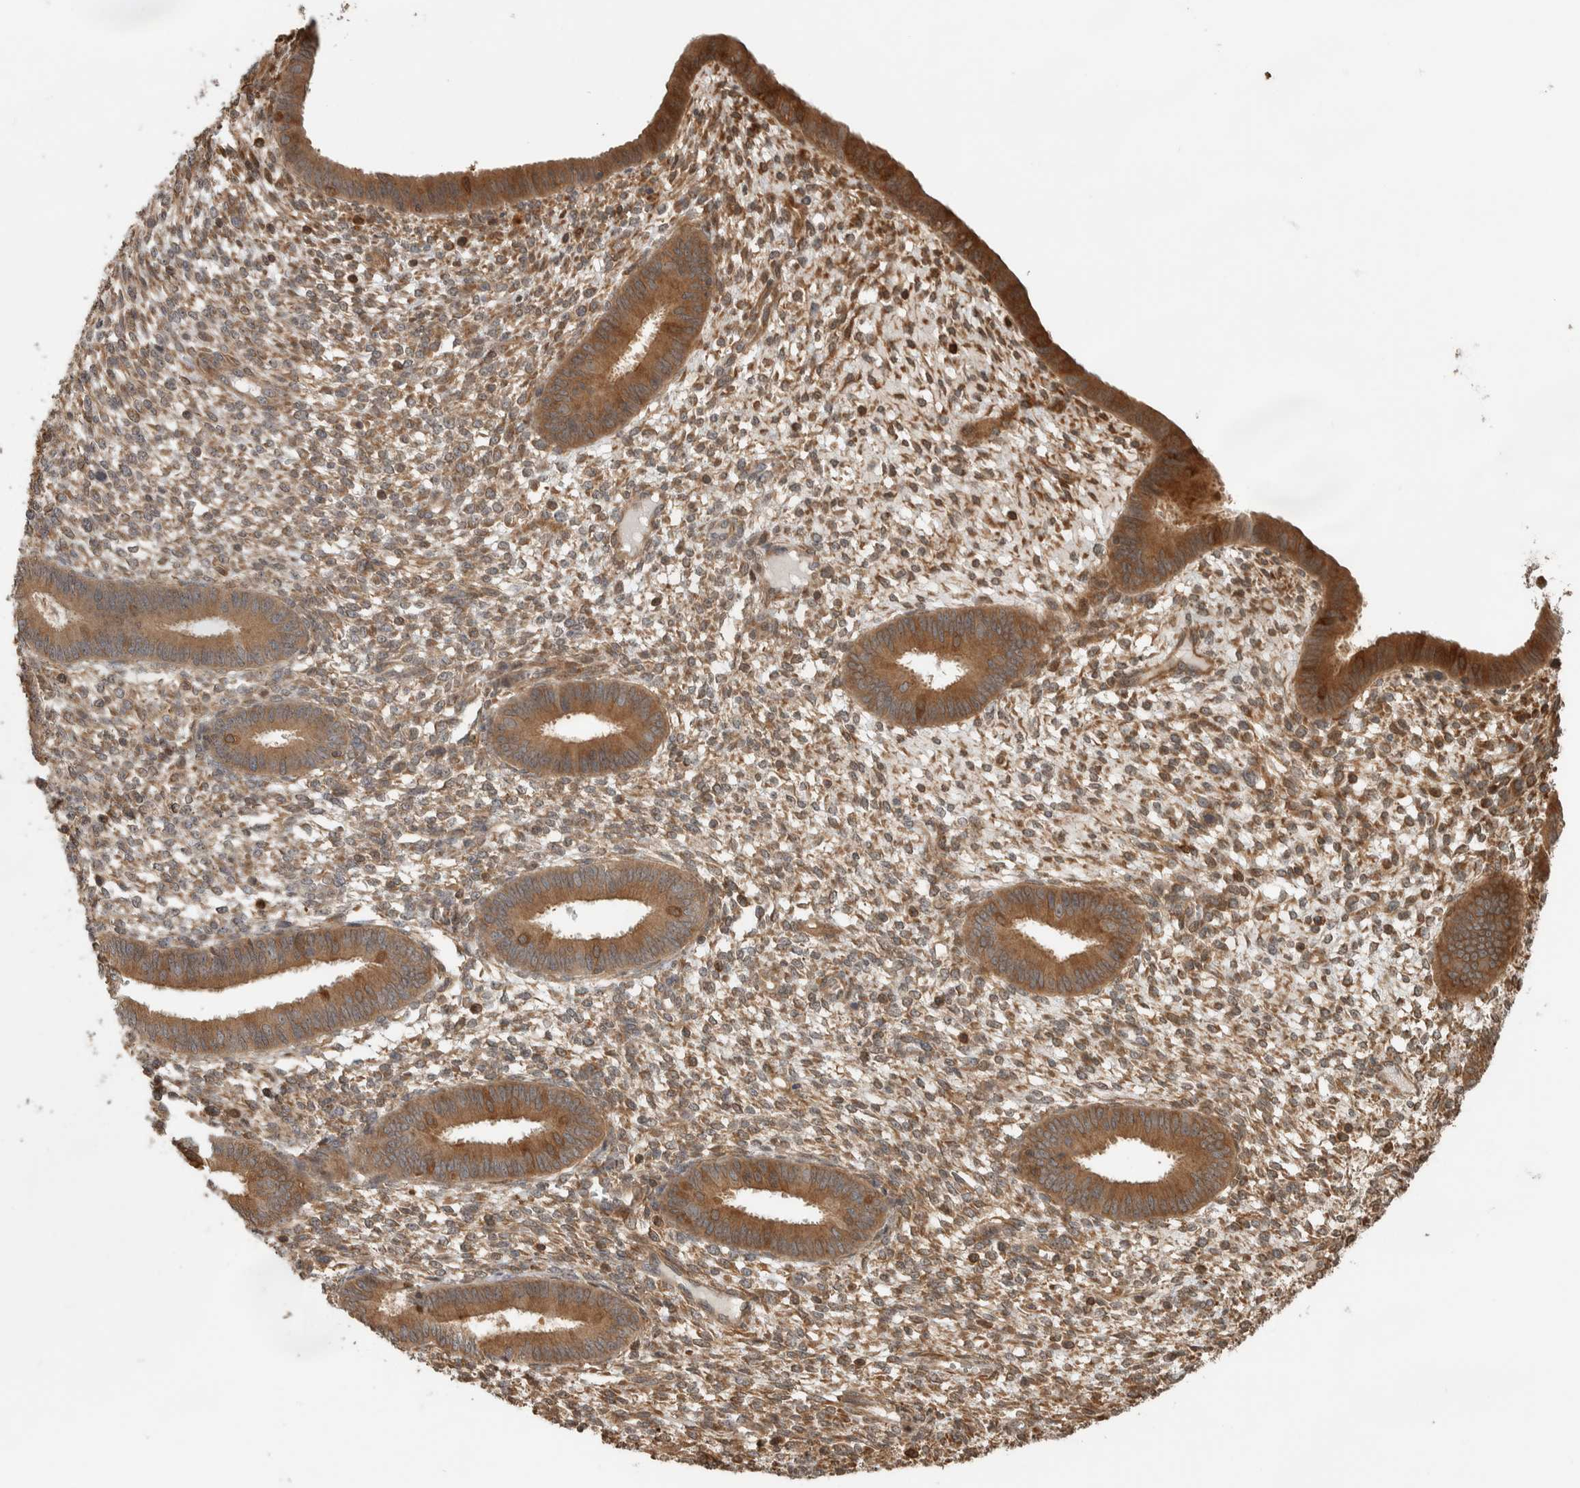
{"staining": {"intensity": "moderate", "quantity": ">75%", "location": "cytoplasmic/membranous"}, "tissue": "endometrium", "cell_type": "Cells in endometrial stroma", "image_type": "normal", "snomed": [{"axis": "morphology", "description": "Normal tissue, NOS"}, {"axis": "topography", "description": "Endometrium"}], "caption": "Immunohistochemistry (IHC) micrograph of normal endometrium: human endometrium stained using immunohistochemistry (IHC) exhibits medium levels of moderate protein expression localized specifically in the cytoplasmic/membranous of cells in endometrial stroma, appearing as a cytoplasmic/membranous brown color.", "gene": "CNTROB", "patient": {"sex": "female", "age": 46}}